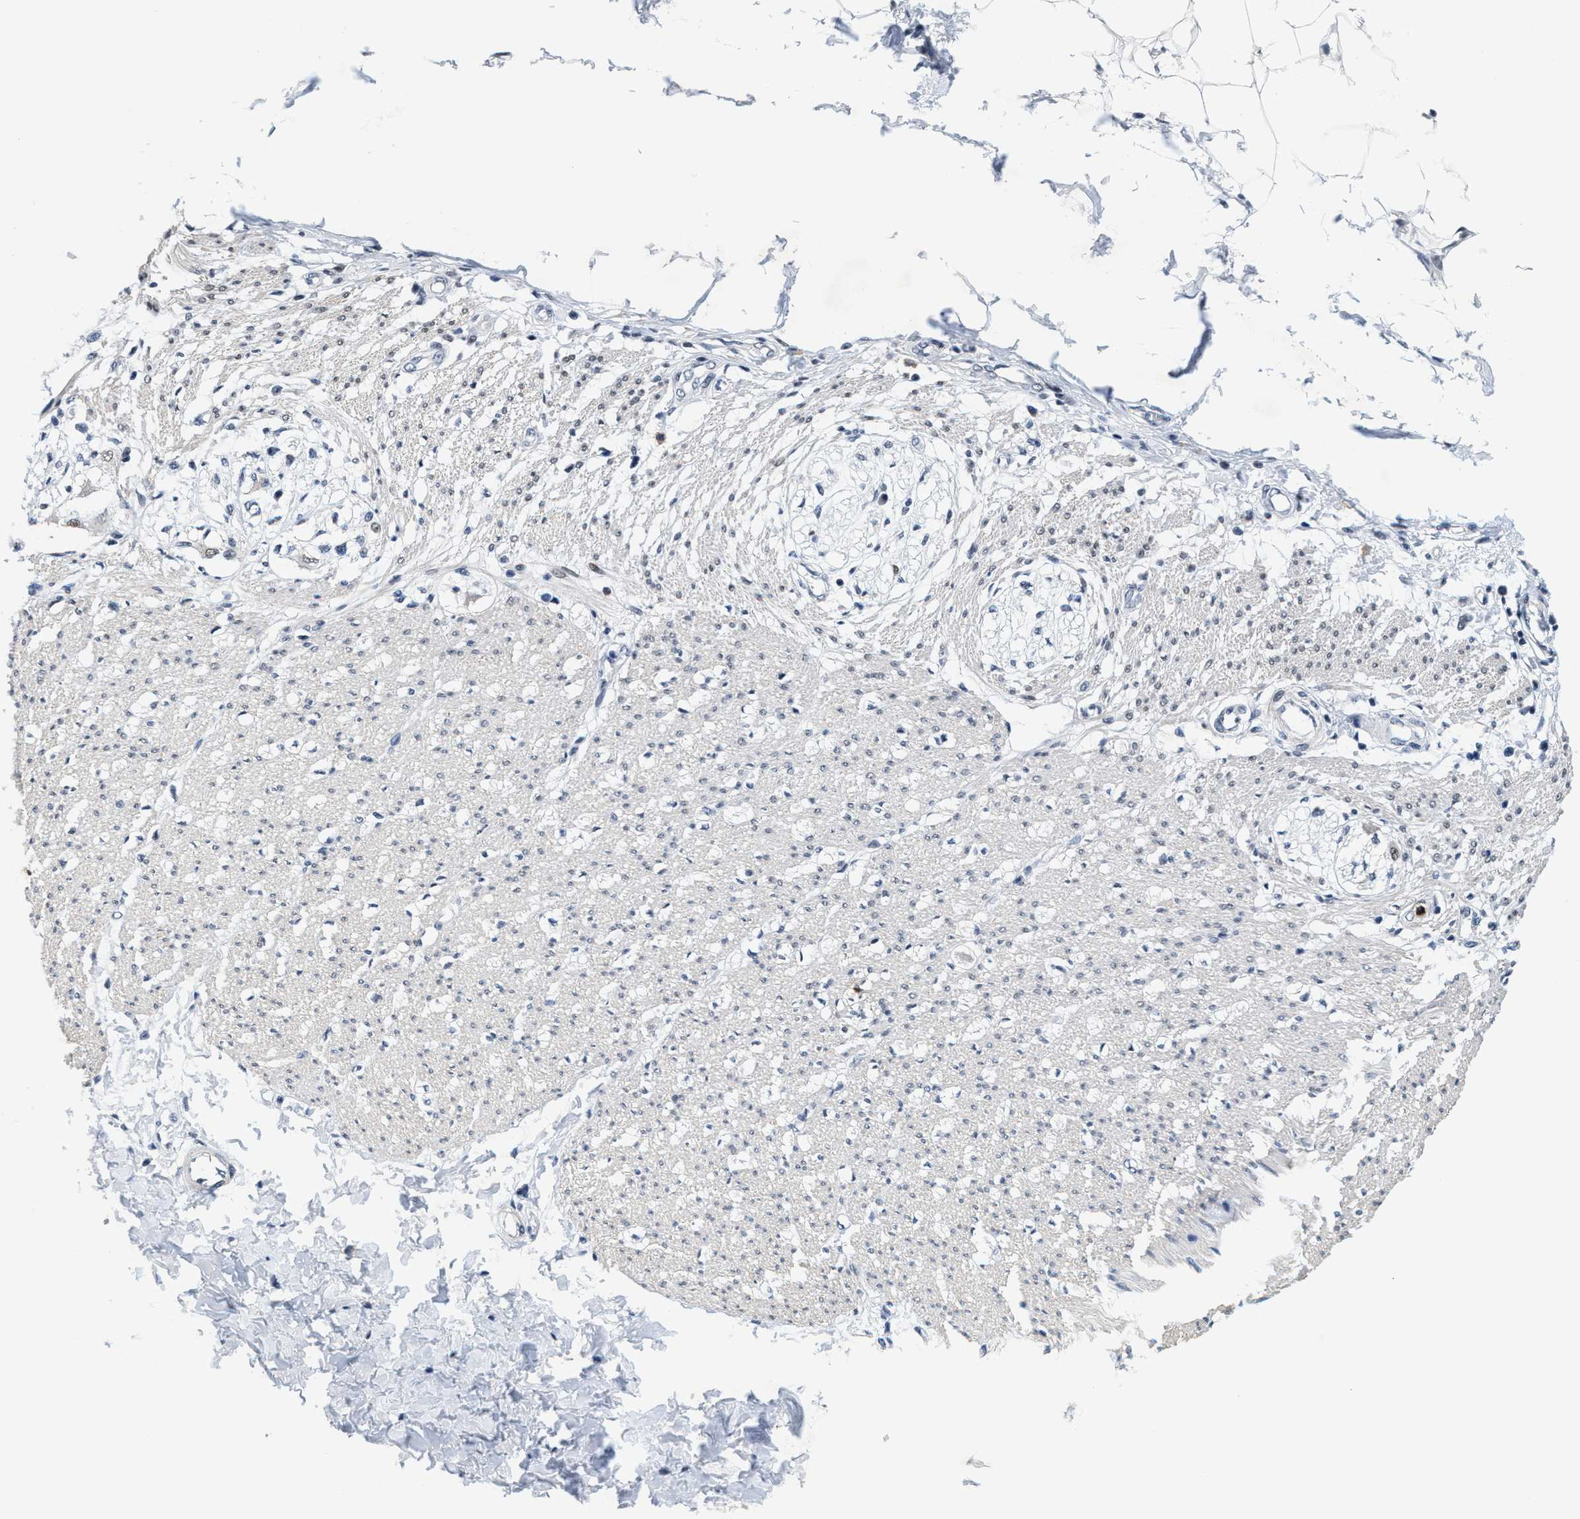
{"staining": {"intensity": "moderate", "quantity": "<25%", "location": "nuclear"}, "tissue": "smooth muscle", "cell_type": "Smooth muscle cells", "image_type": "normal", "snomed": [{"axis": "morphology", "description": "Normal tissue, NOS"}, {"axis": "morphology", "description": "Adenocarcinoma, NOS"}, {"axis": "topography", "description": "Colon"}, {"axis": "topography", "description": "Peripheral nerve tissue"}], "caption": "Smooth muscle stained for a protein demonstrates moderate nuclear positivity in smooth muscle cells. (Brightfield microscopy of DAB IHC at high magnification).", "gene": "SETD1B", "patient": {"sex": "male", "age": 14}}